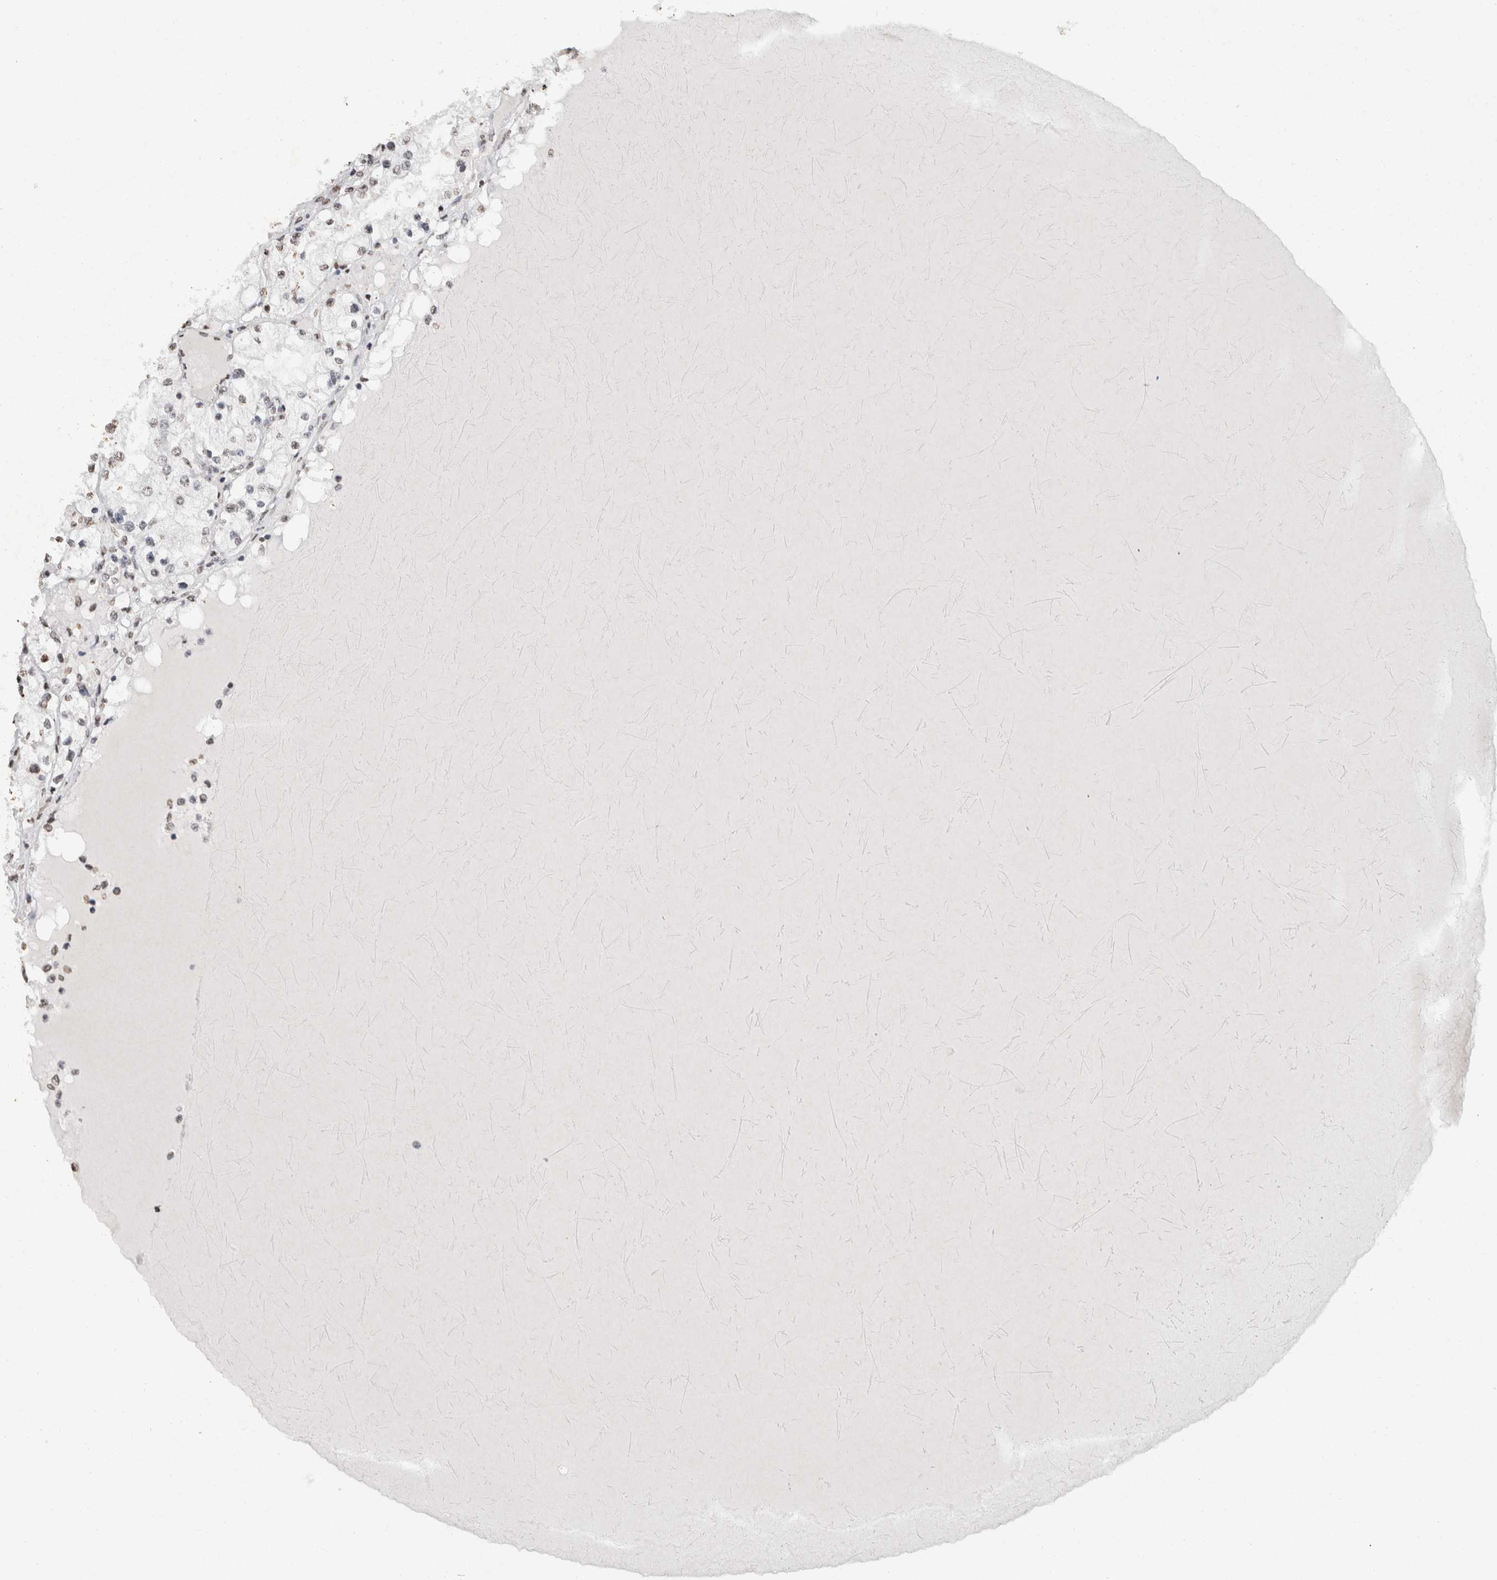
{"staining": {"intensity": "weak", "quantity": ">75%", "location": "nuclear"}, "tissue": "renal cancer", "cell_type": "Tumor cells", "image_type": "cancer", "snomed": [{"axis": "morphology", "description": "Adenocarcinoma, NOS"}, {"axis": "topography", "description": "Kidney"}], "caption": "The photomicrograph shows a brown stain indicating the presence of a protein in the nuclear of tumor cells in renal adenocarcinoma. The staining was performed using DAB to visualize the protein expression in brown, while the nuclei were stained in blue with hematoxylin (Magnification: 20x).", "gene": "CNTN1", "patient": {"sex": "male", "age": 68}}